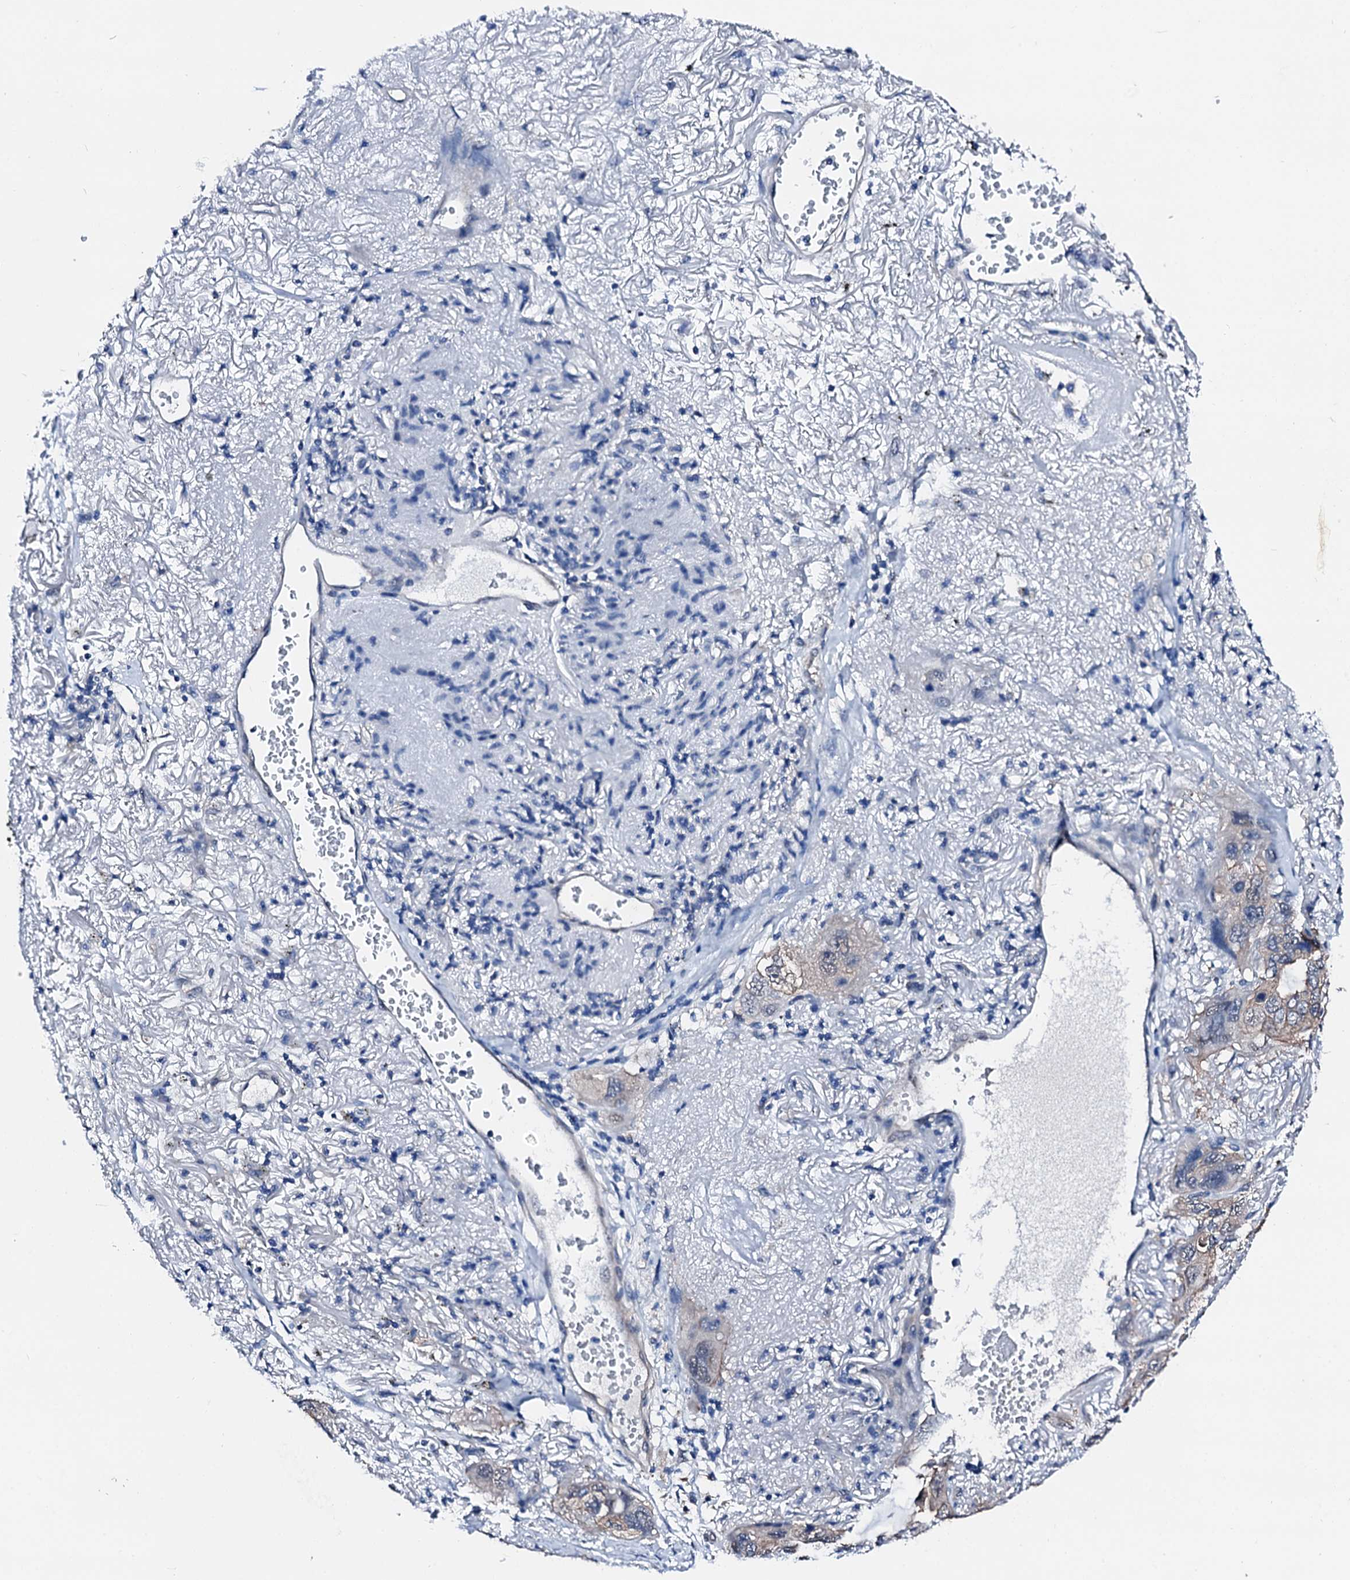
{"staining": {"intensity": "weak", "quantity": "<25%", "location": "cytoplasmic/membranous"}, "tissue": "lung cancer", "cell_type": "Tumor cells", "image_type": "cancer", "snomed": [{"axis": "morphology", "description": "Squamous cell carcinoma, NOS"}, {"axis": "topography", "description": "Lung"}], "caption": "High magnification brightfield microscopy of lung cancer (squamous cell carcinoma) stained with DAB (brown) and counterstained with hematoxylin (blue): tumor cells show no significant positivity.", "gene": "CSN2", "patient": {"sex": "female", "age": 73}}